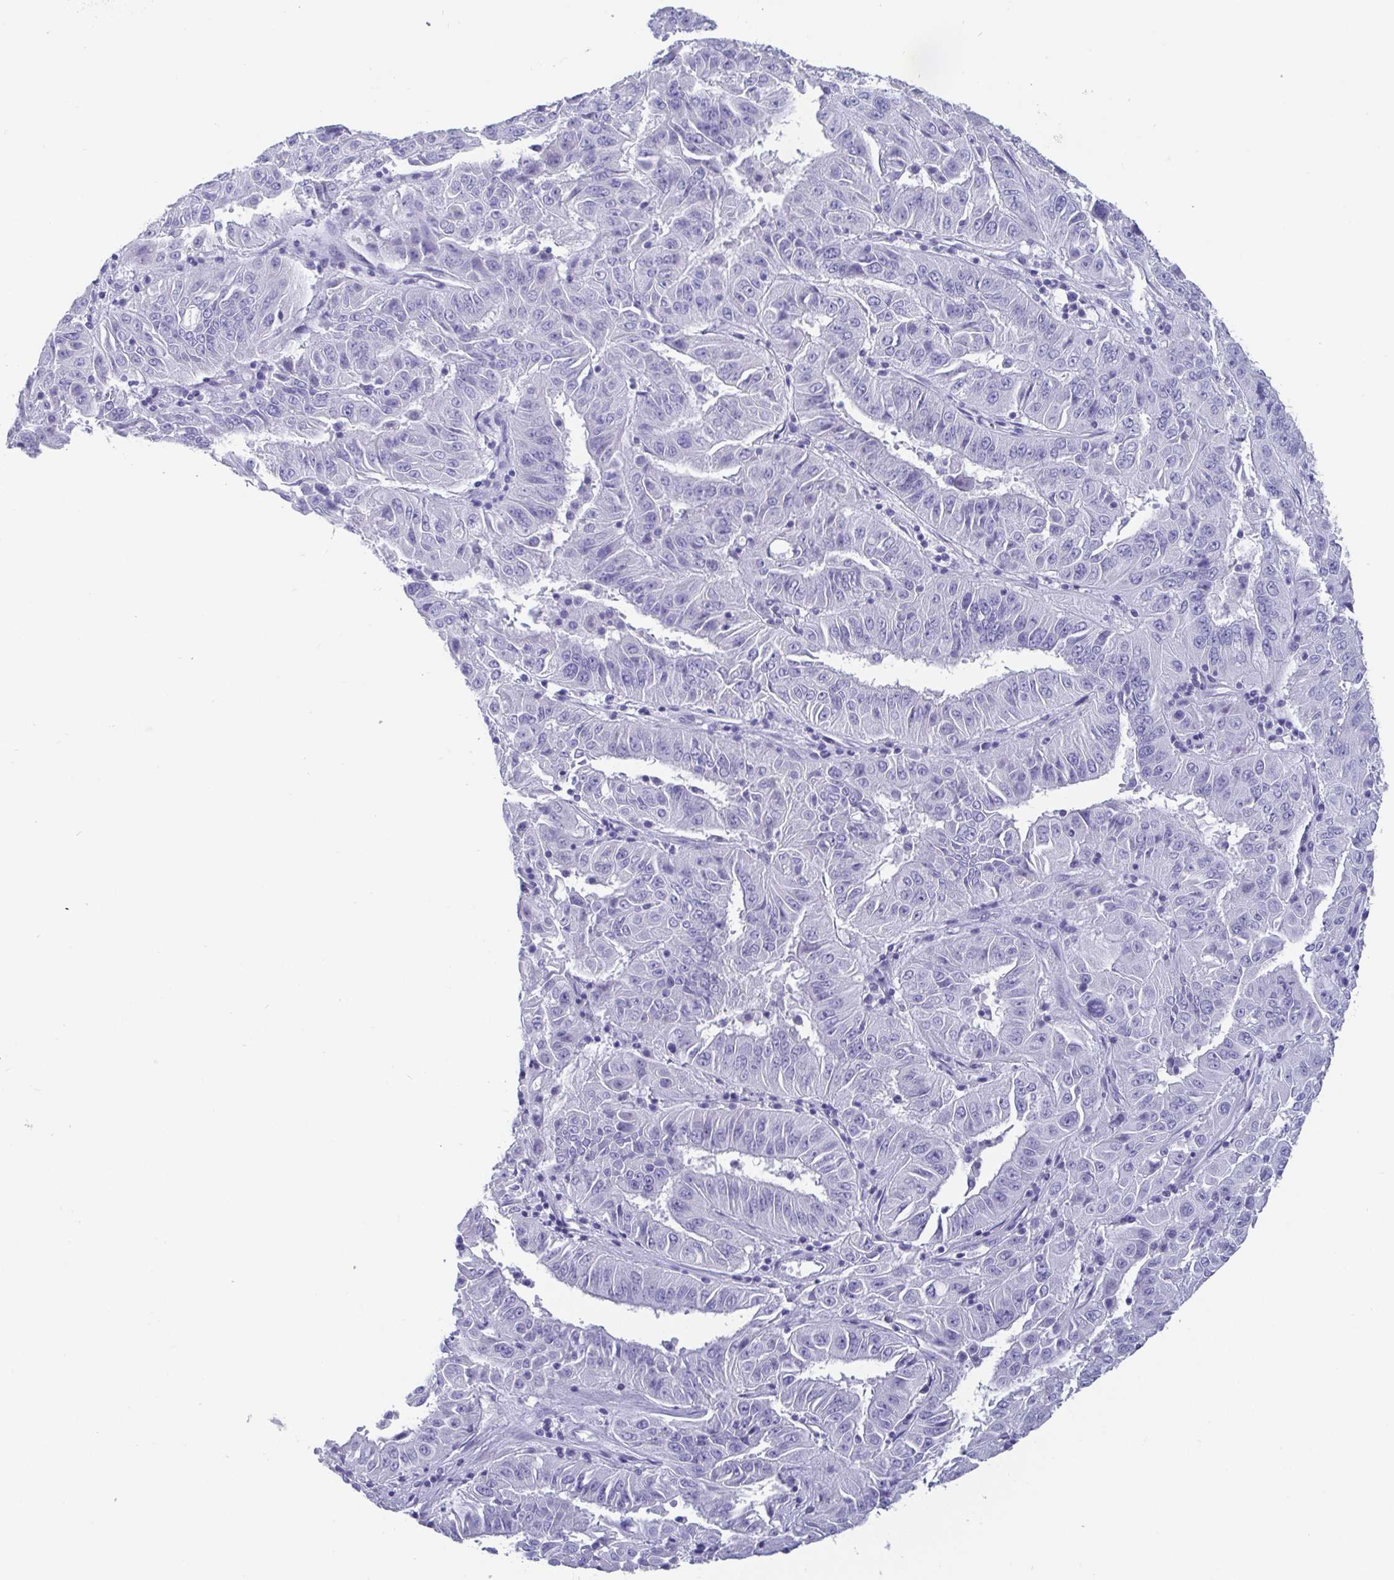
{"staining": {"intensity": "negative", "quantity": "none", "location": "none"}, "tissue": "pancreatic cancer", "cell_type": "Tumor cells", "image_type": "cancer", "snomed": [{"axis": "morphology", "description": "Adenocarcinoma, NOS"}, {"axis": "topography", "description": "Pancreas"}], "caption": "Immunohistochemistry of human pancreatic cancer (adenocarcinoma) displays no expression in tumor cells.", "gene": "SCGN", "patient": {"sex": "male", "age": 63}}